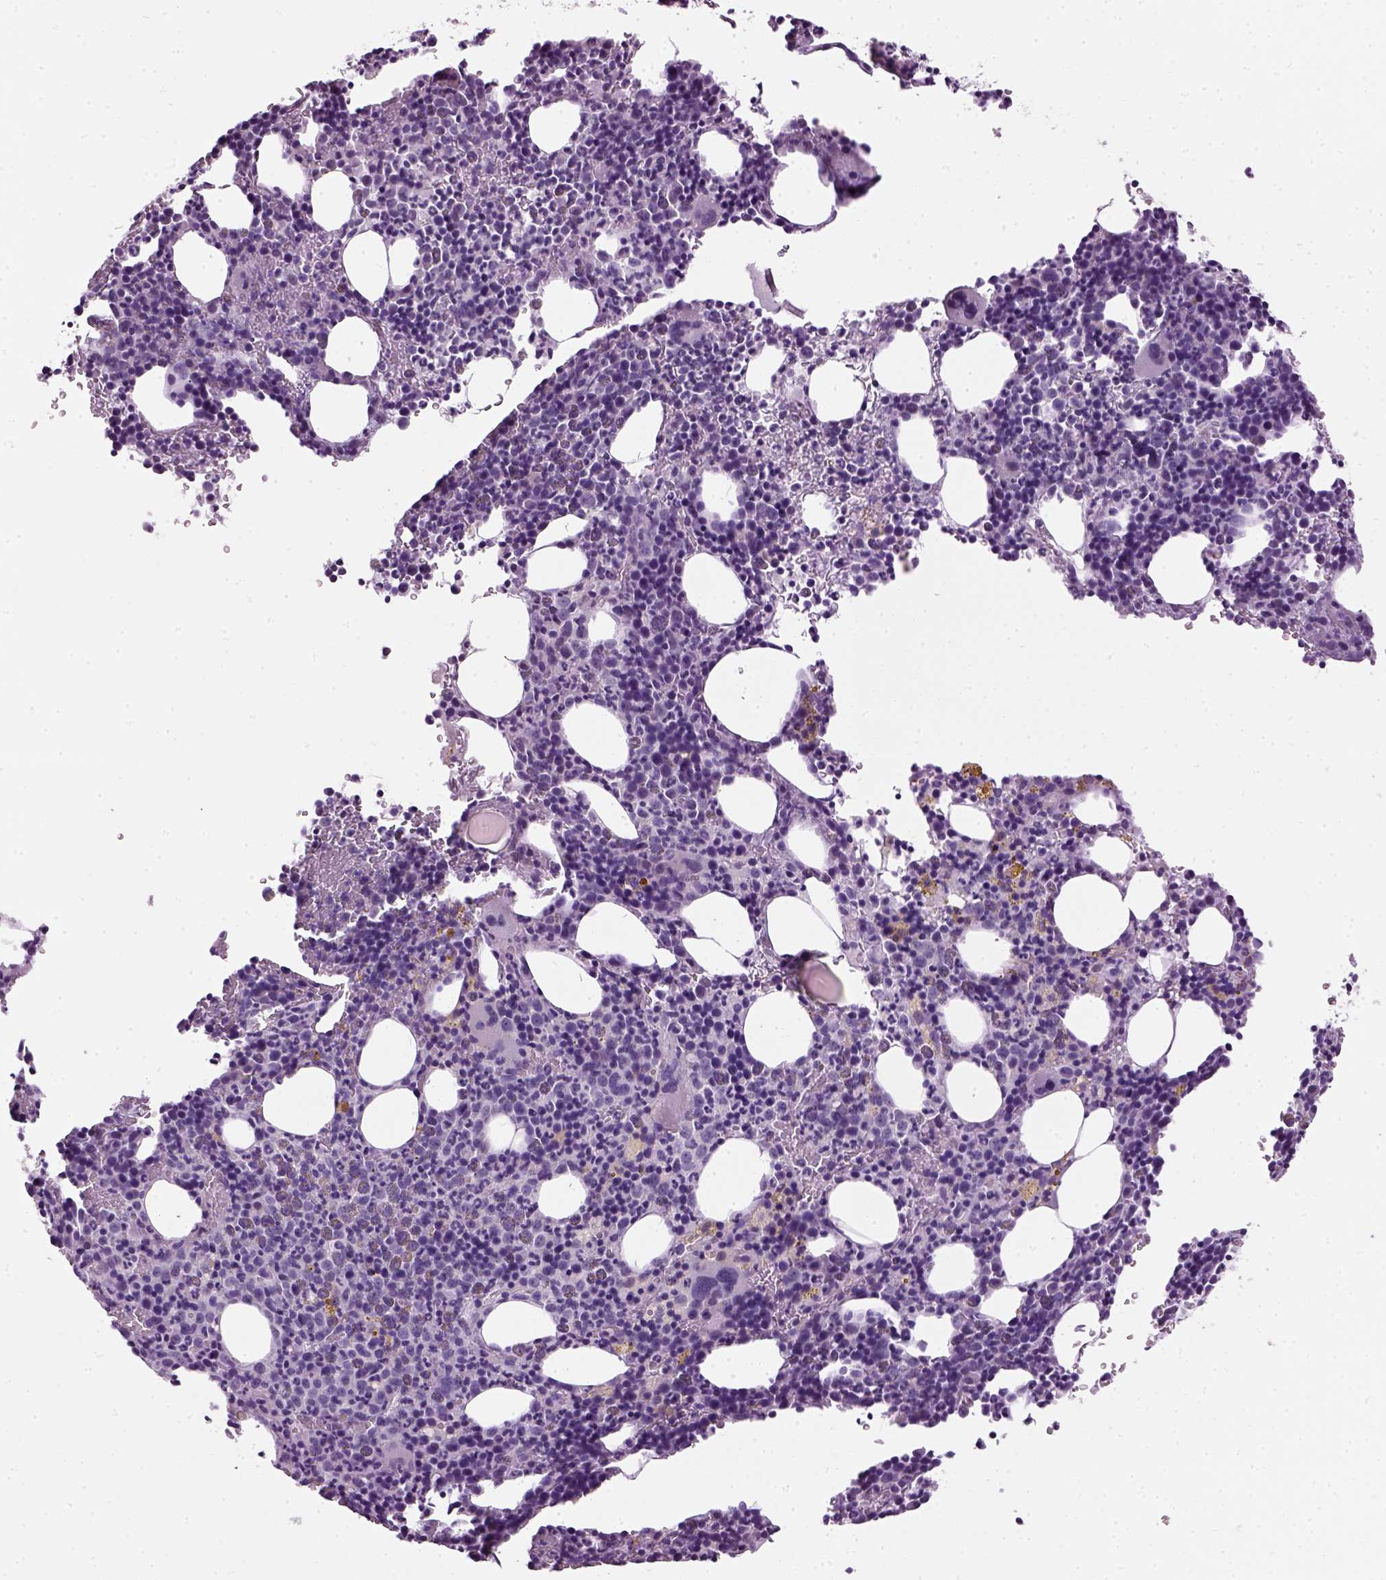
{"staining": {"intensity": "negative", "quantity": "none", "location": "none"}, "tissue": "bone marrow", "cell_type": "Hematopoietic cells", "image_type": "normal", "snomed": [{"axis": "morphology", "description": "Normal tissue, NOS"}, {"axis": "topography", "description": "Bone marrow"}], "caption": "Hematopoietic cells show no significant protein staining in unremarkable bone marrow. (Brightfield microscopy of DAB (3,3'-diaminobenzidine) immunohistochemistry (IHC) at high magnification).", "gene": "GABRB2", "patient": {"sex": "male", "age": 63}}